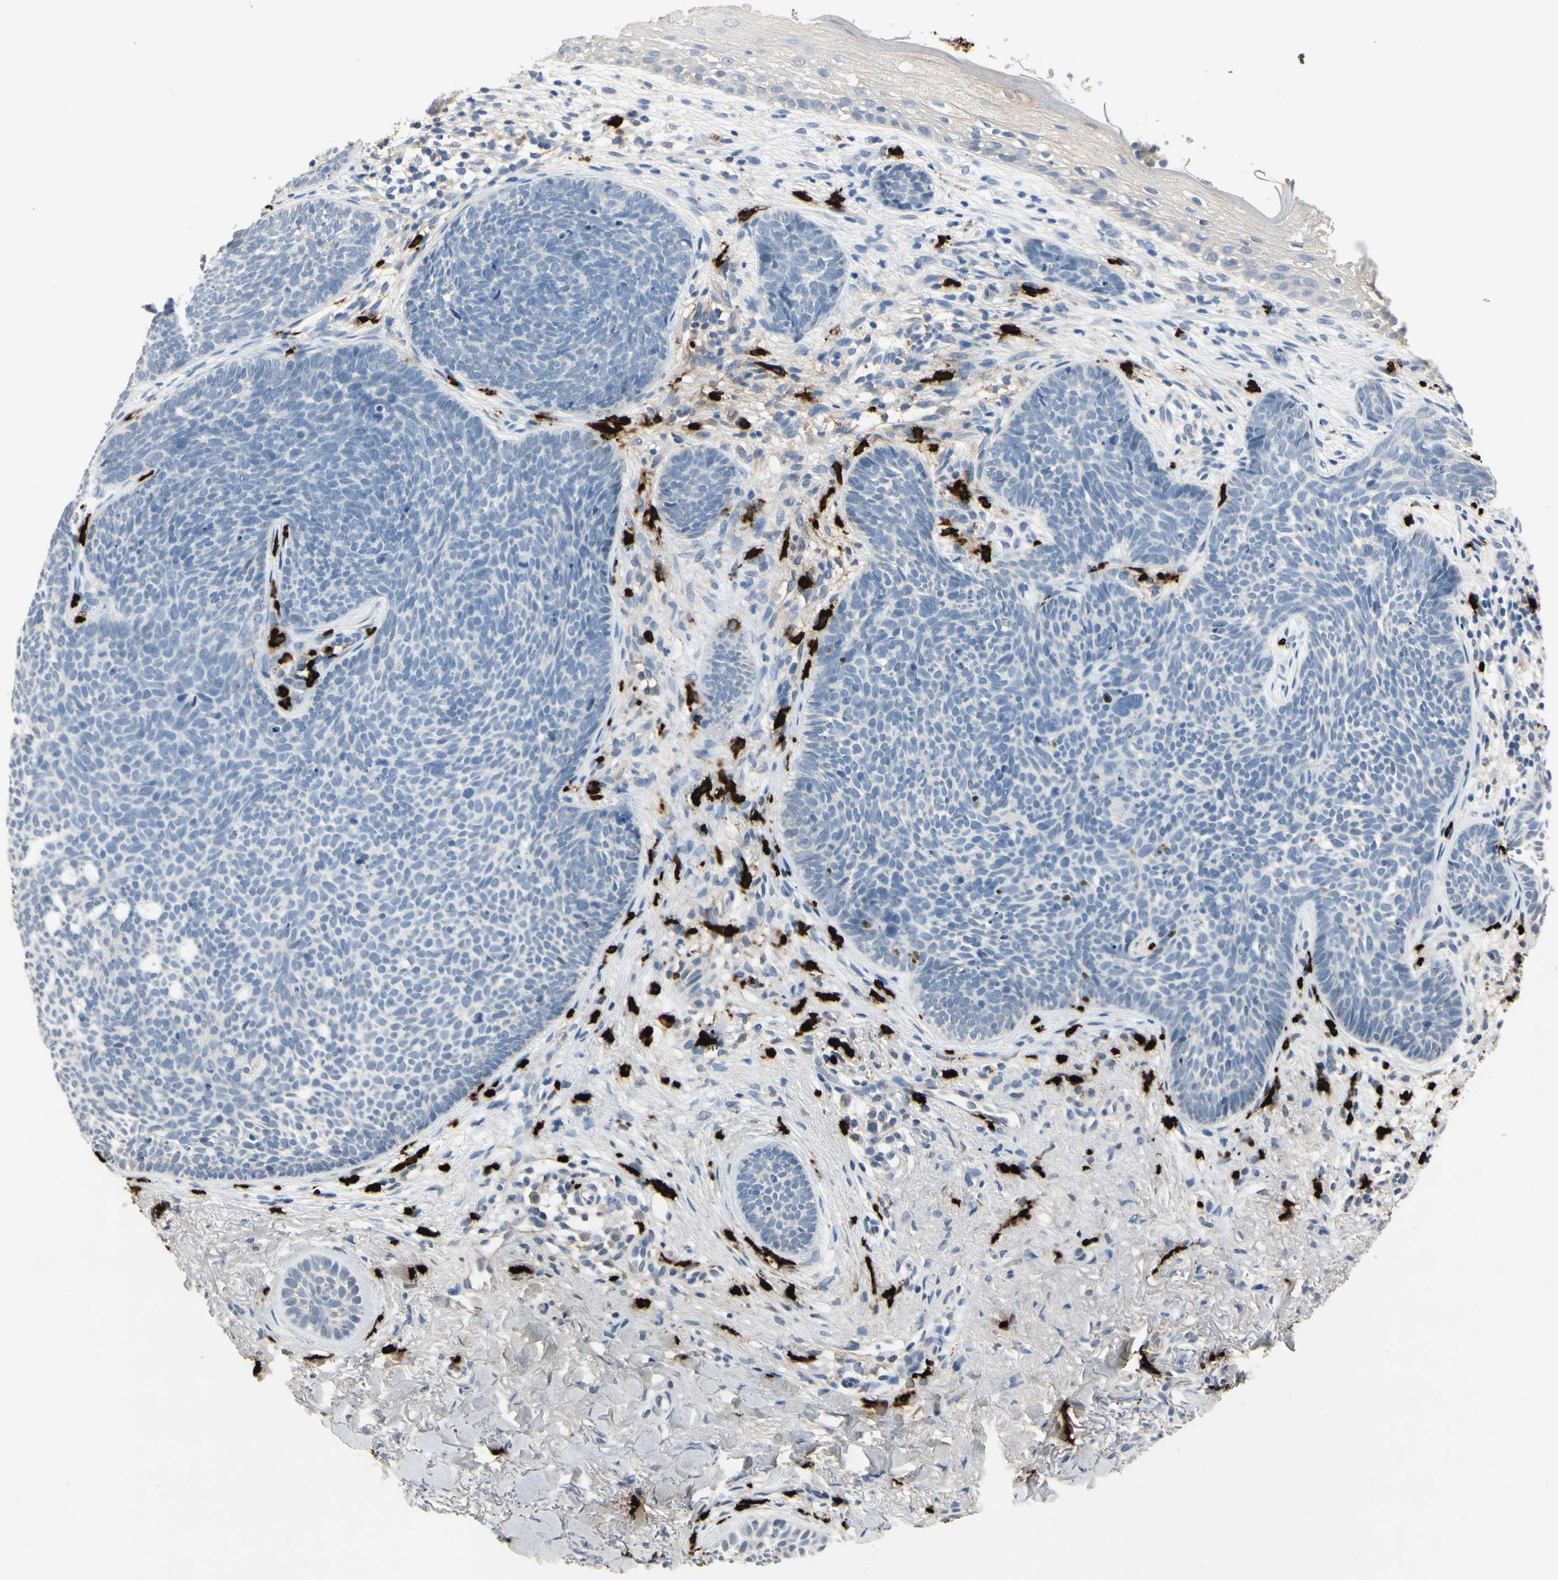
{"staining": {"intensity": "negative", "quantity": "none", "location": "none"}, "tissue": "skin cancer", "cell_type": "Tumor cells", "image_type": "cancer", "snomed": [{"axis": "morphology", "description": "Basal cell carcinoma"}, {"axis": "topography", "description": "Skin"}], "caption": "The micrograph reveals no significant expression in tumor cells of basal cell carcinoma (skin).", "gene": "CPA3", "patient": {"sex": "female", "age": 70}}